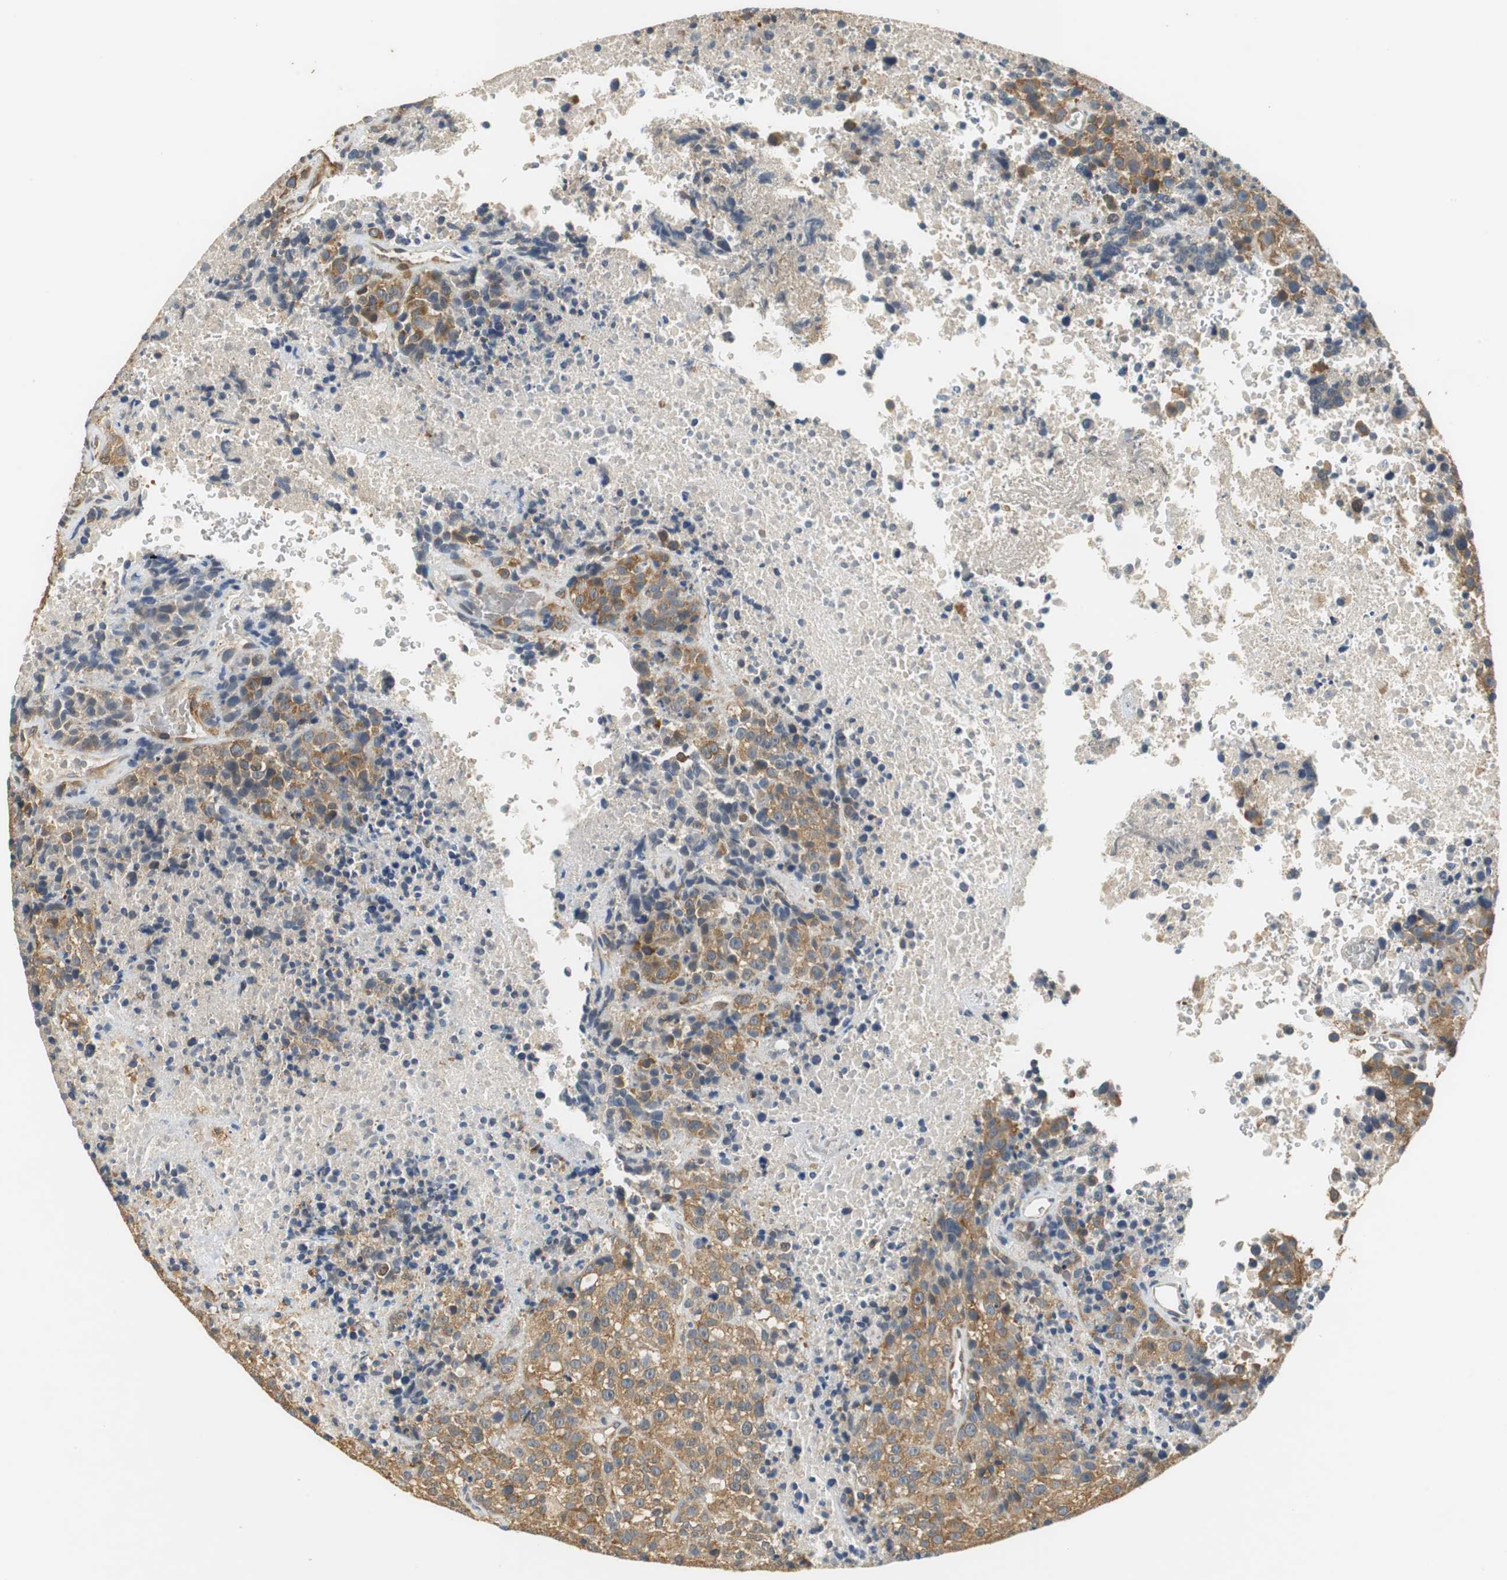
{"staining": {"intensity": "moderate", "quantity": ">75%", "location": "cytoplasmic/membranous"}, "tissue": "melanoma", "cell_type": "Tumor cells", "image_type": "cancer", "snomed": [{"axis": "morphology", "description": "Malignant melanoma, Metastatic site"}, {"axis": "topography", "description": "Cerebral cortex"}], "caption": "Approximately >75% of tumor cells in human malignant melanoma (metastatic site) reveal moderate cytoplasmic/membranous protein positivity as visualized by brown immunohistochemical staining.", "gene": "UBQLN2", "patient": {"sex": "female", "age": 52}}